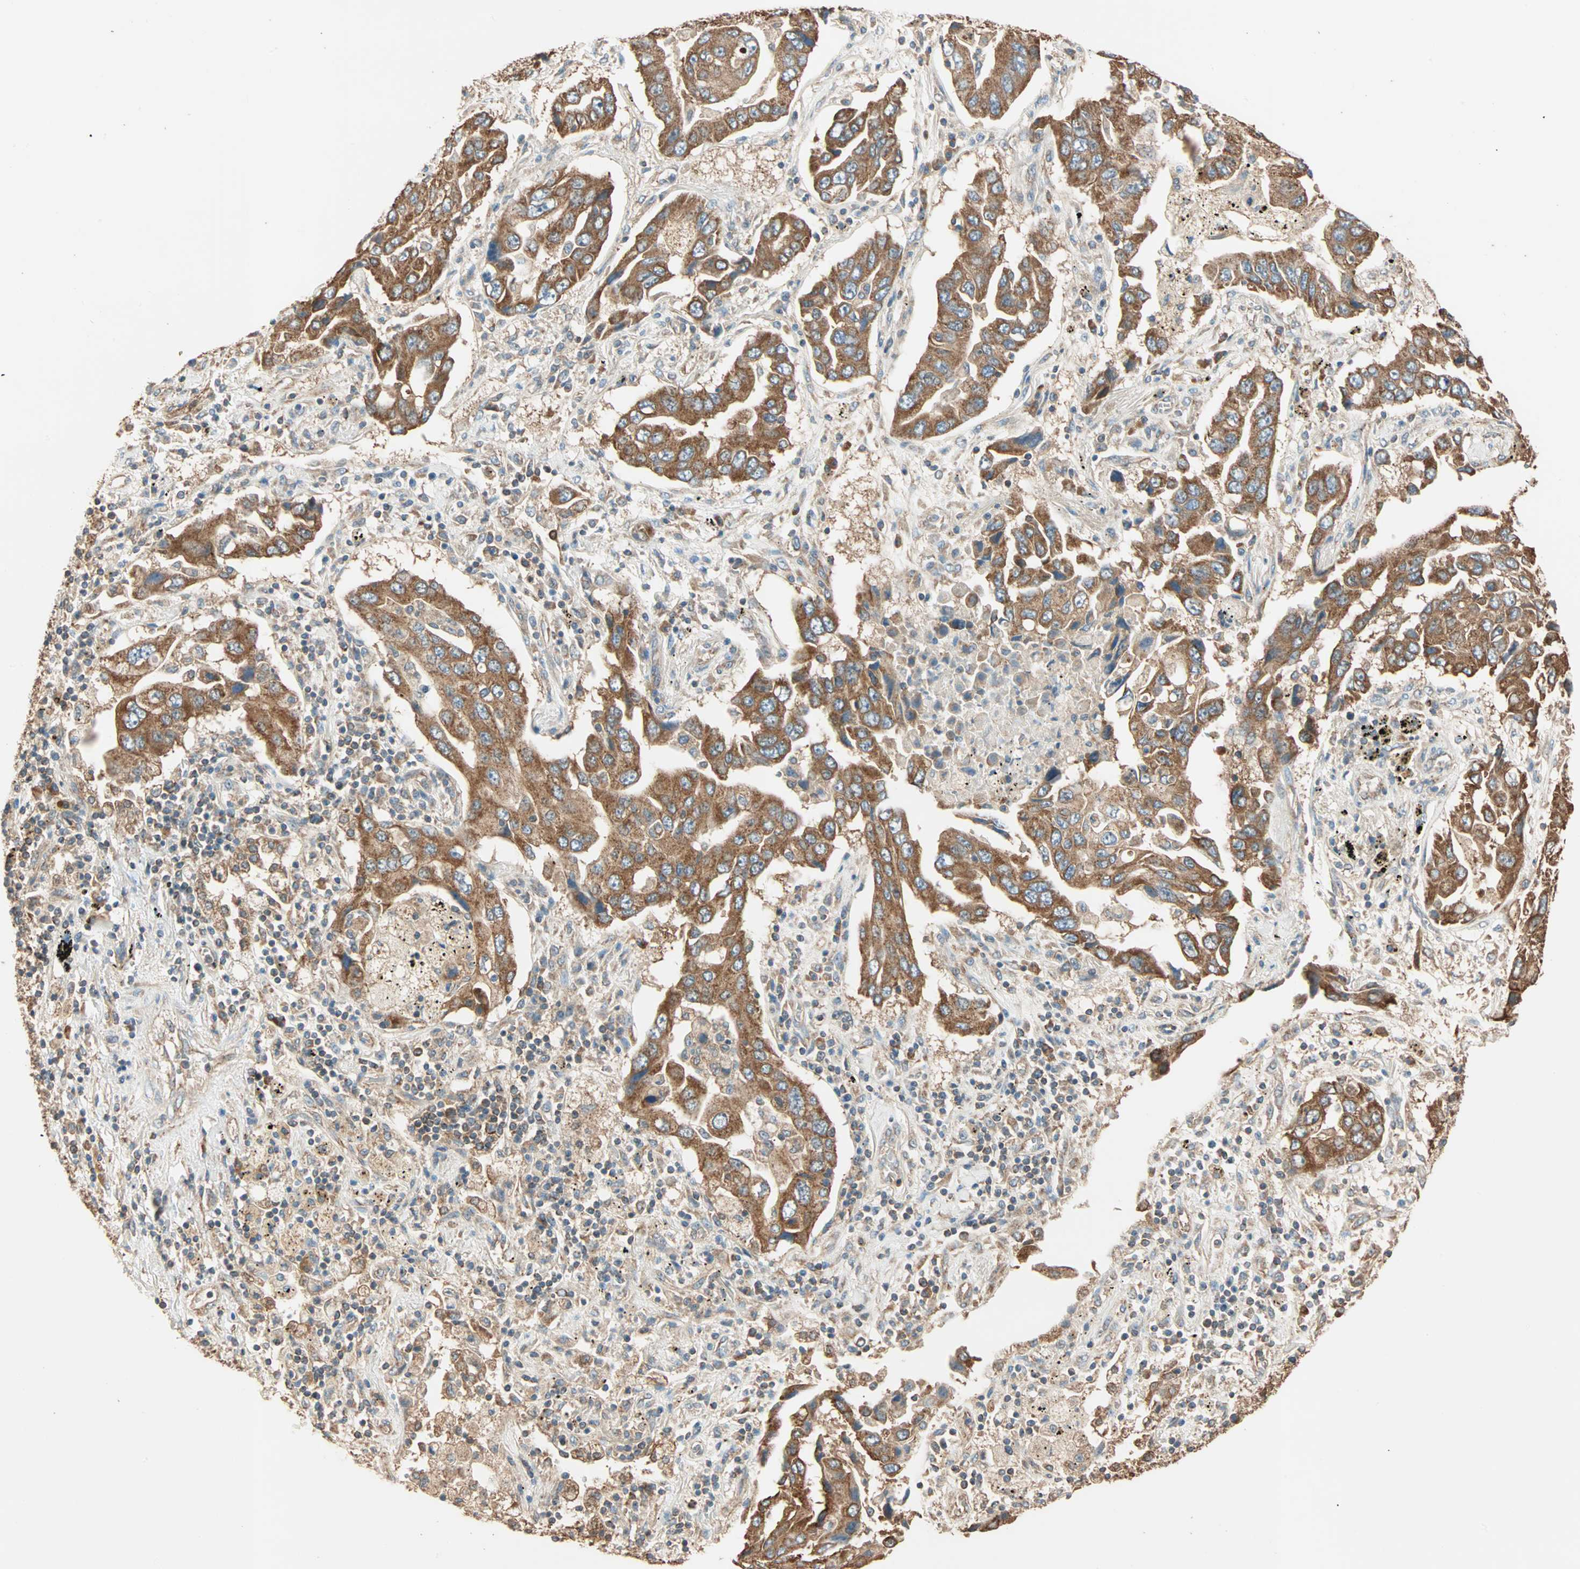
{"staining": {"intensity": "strong", "quantity": ">75%", "location": "cytoplasmic/membranous"}, "tissue": "lung cancer", "cell_type": "Tumor cells", "image_type": "cancer", "snomed": [{"axis": "morphology", "description": "Adenocarcinoma, NOS"}, {"axis": "topography", "description": "Lung"}], "caption": "A photomicrograph of human lung cancer (adenocarcinoma) stained for a protein exhibits strong cytoplasmic/membranous brown staining in tumor cells. The protein is shown in brown color, while the nuclei are stained blue.", "gene": "EIF4G2", "patient": {"sex": "female", "age": 65}}